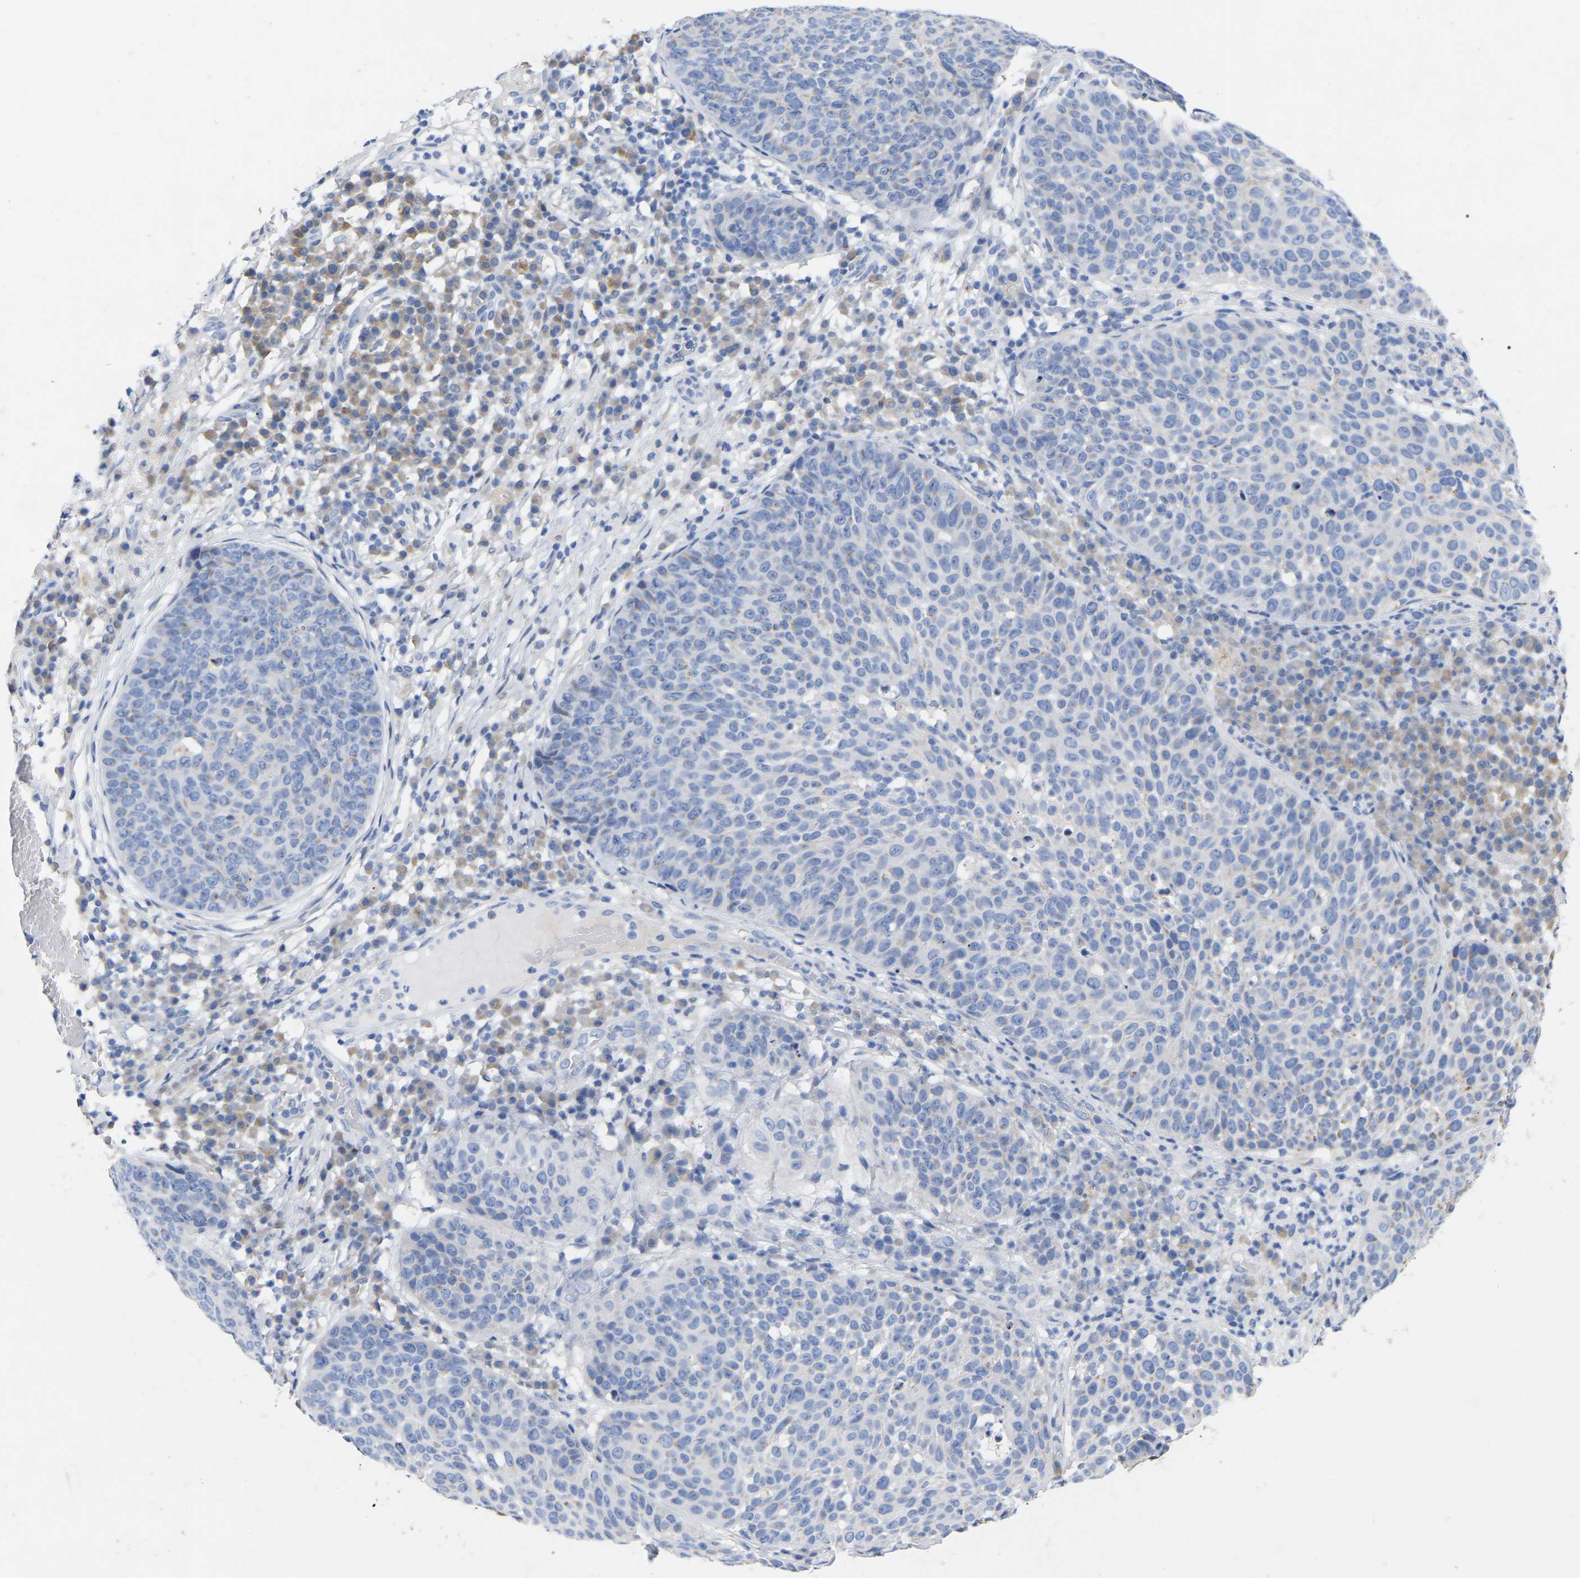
{"staining": {"intensity": "negative", "quantity": "none", "location": "none"}, "tissue": "skin cancer", "cell_type": "Tumor cells", "image_type": "cancer", "snomed": [{"axis": "morphology", "description": "Squamous cell carcinoma in situ, NOS"}, {"axis": "morphology", "description": "Squamous cell carcinoma, NOS"}, {"axis": "topography", "description": "Skin"}], "caption": "High magnification brightfield microscopy of skin cancer stained with DAB (3,3'-diaminobenzidine) (brown) and counterstained with hematoxylin (blue): tumor cells show no significant positivity.", "gene": "STRIP2", "patient": {"sex": "male", "age": 93}}